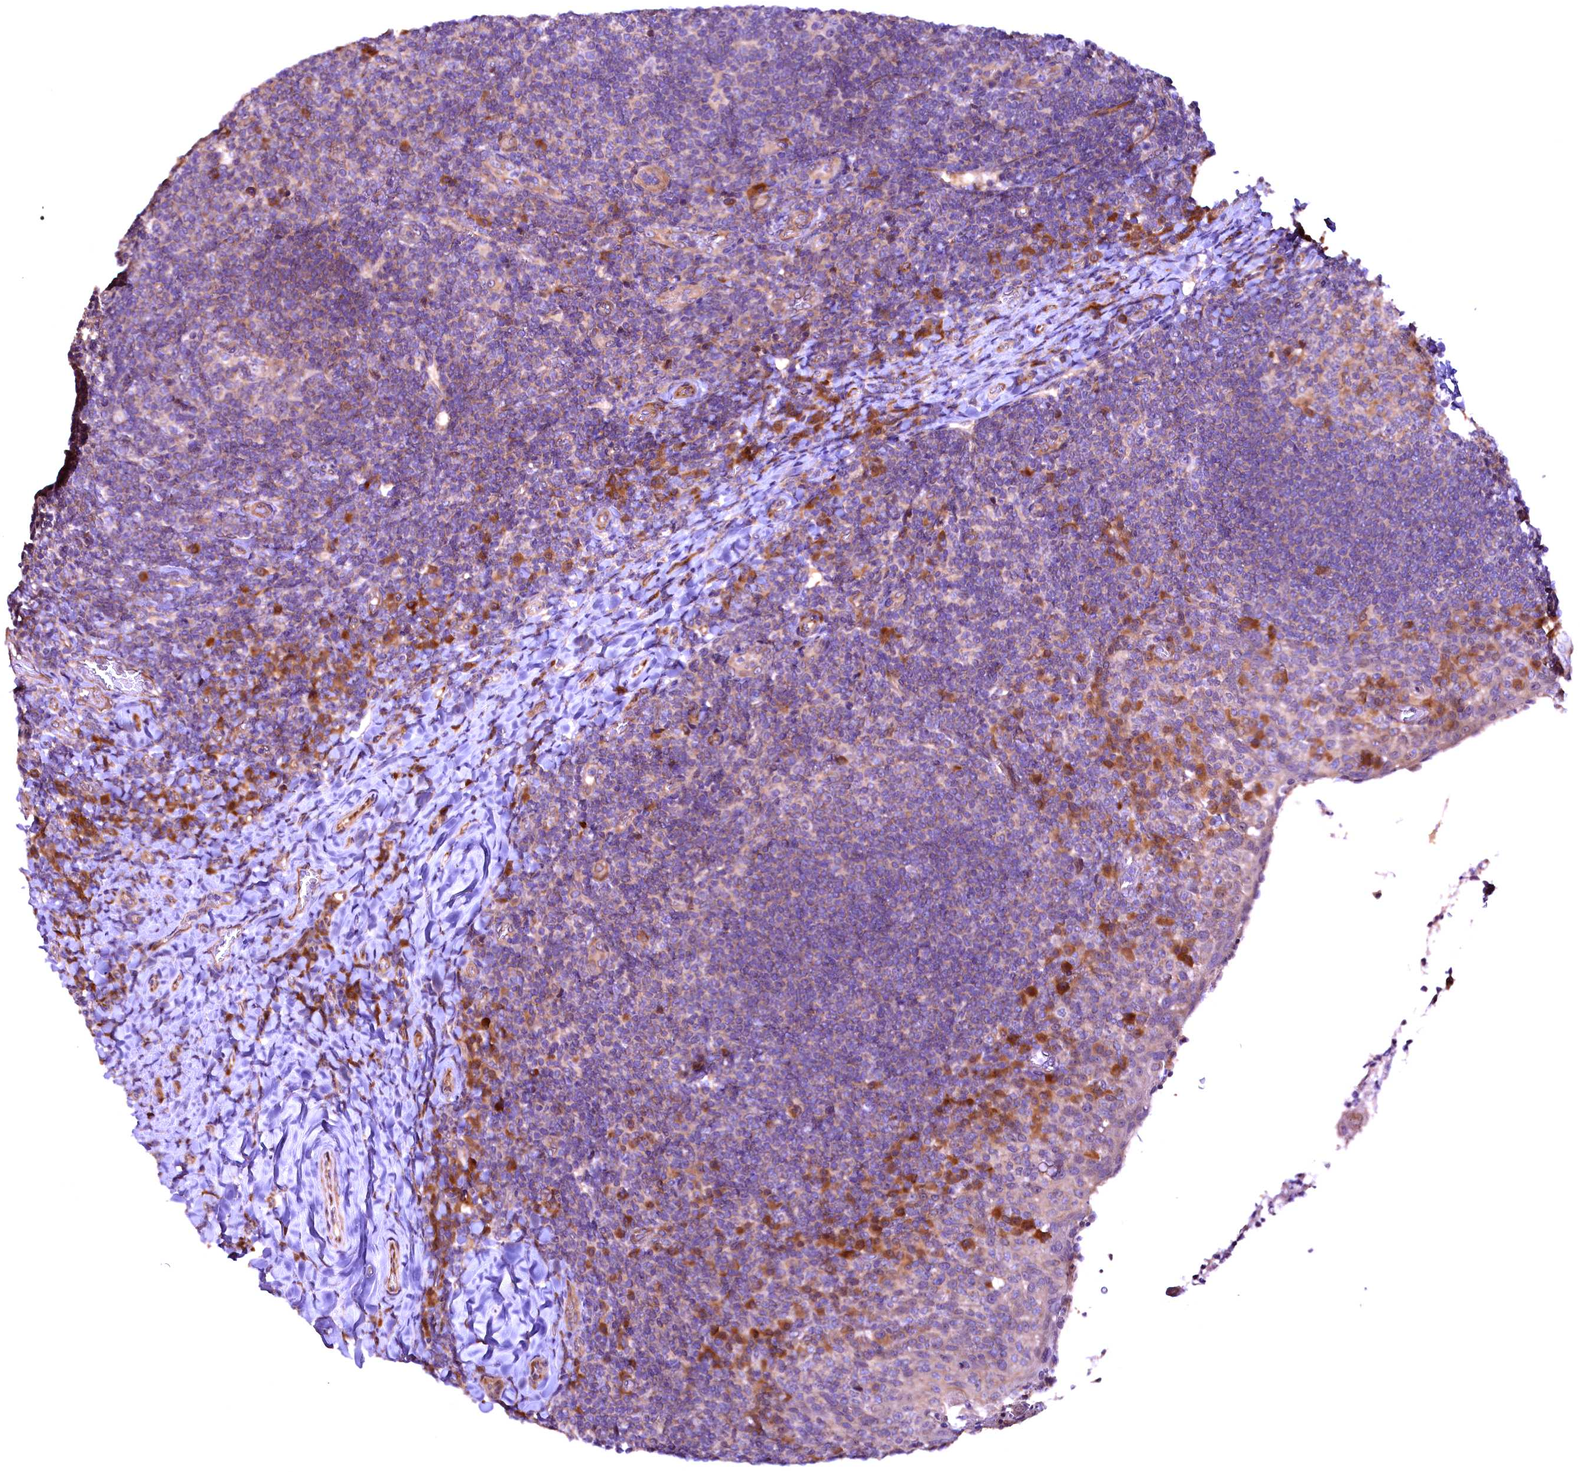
{"staining": {"intensity": "weak", "quantity": "<25%", "location": "cytoplasmic/membranous"}, "tissue": "tonsil", "cell_type": "Germinal center cells", "image_type": "normal", "snomed": [{"axis": "morphology", "description": "Normal tissue, NOS"}, {"axis": "topography", "description": "Tonsil"}], "caption": "This micrograph is of unremarkable tonsil stained with immunohistochemistry (IHC) to label a protein in brown with the nuclei are counter-stained blue. There is no expression in germinal center cells. (DAB (3,3'-diaminobenzidine) IHC visualized using brightfield microscopy, high magnification).", "gene": "RPUSD2", "patient": {"sex": "female", "age": 10}}